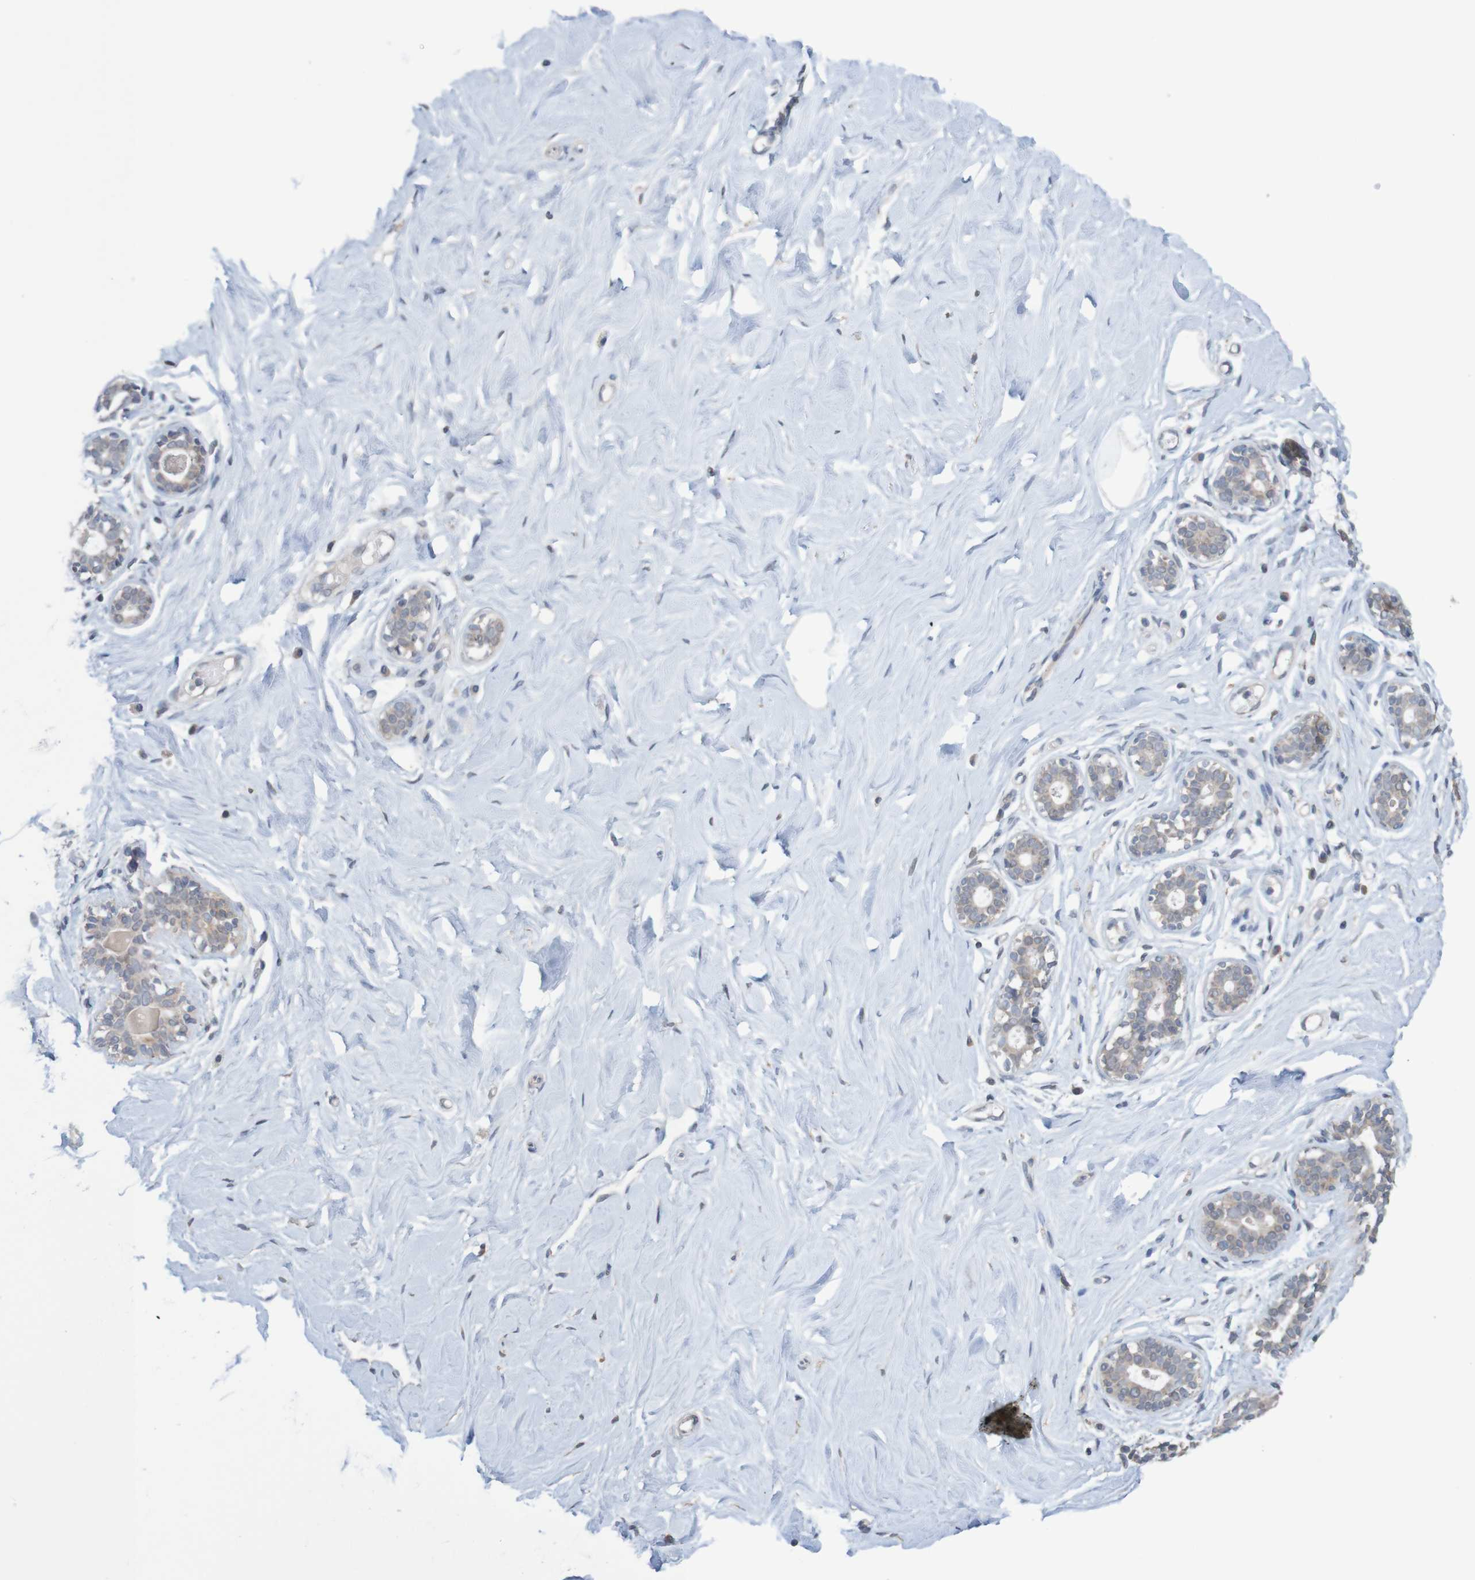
{"staining": {"intensity": "negative", "quantity": "none", "location": "none"}, "tissue": "breast", "cell_type": "Adipocytes", "image_type": "normal", "snomed": [{"axis": "morphology", "description": "Normal tissue, NOS"}, {"axis": "topography", "description": "Breast"}], "caption": "This is an immunohistochemistry photomicrograph of unremarkable human breast. There is no positivity in adipocytes.", "gene": "ANKK1", "patient": {"sex": "female", "age": 23}}